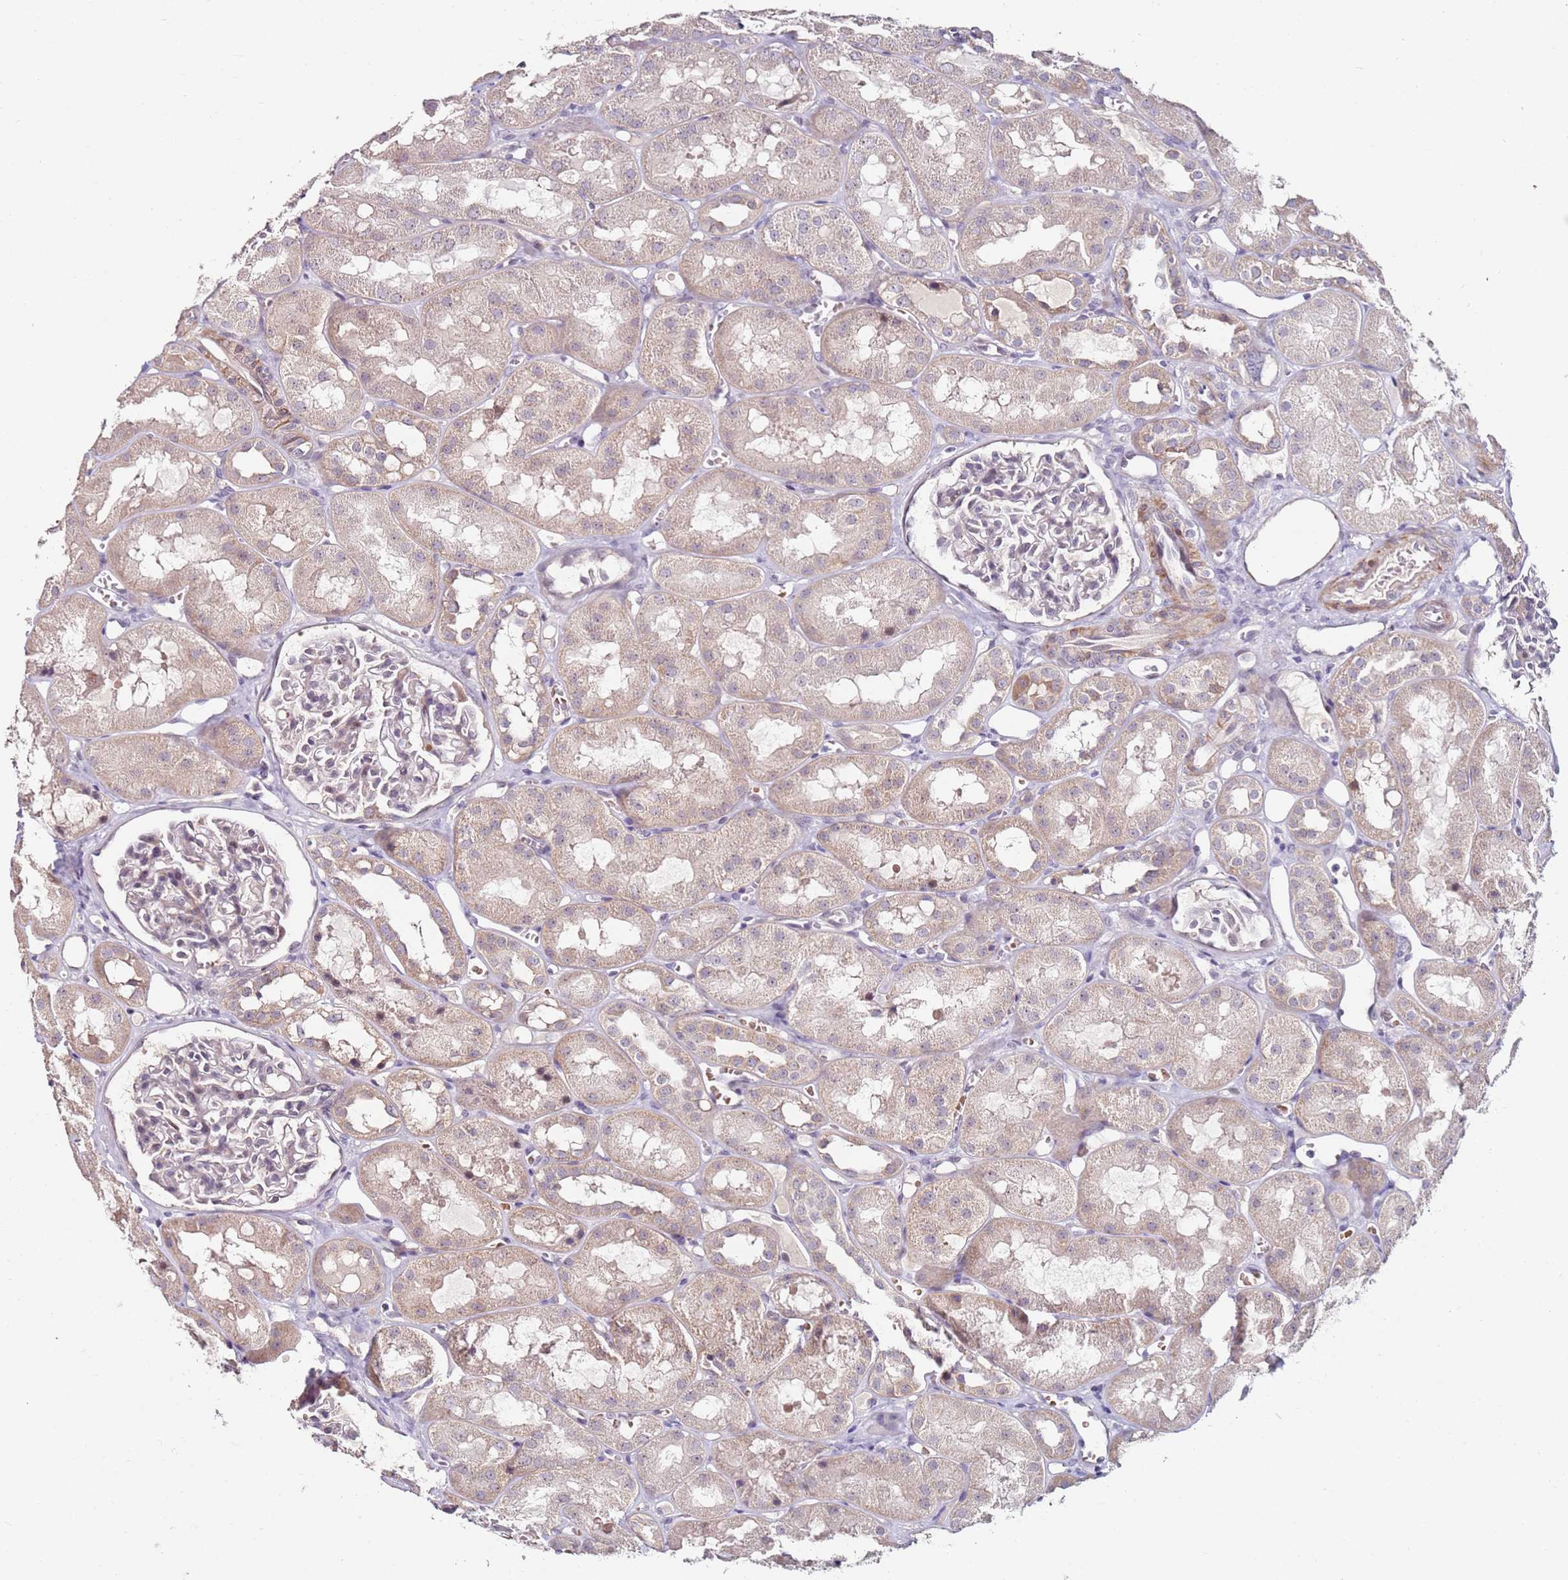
{"staining": {"intensity": "negative", "quantity": "none", "location": "none"}, "tissue": "kidney", "cell_type": "Cells in glomeruli", "image_type": "normal", "snomed": [{"axis": "morphology", "description": "Normal tissue, NOS"}, {"axis": "topography", "description": "Kidney"}], "caption": "A high-resolution micrograph shows immunohistochemistry staining of normal kidney, which exhibits no significant positivity in cells in glomeruli.", "gene": "RARS2", "patient": {"sex": "male", "age": 16}}